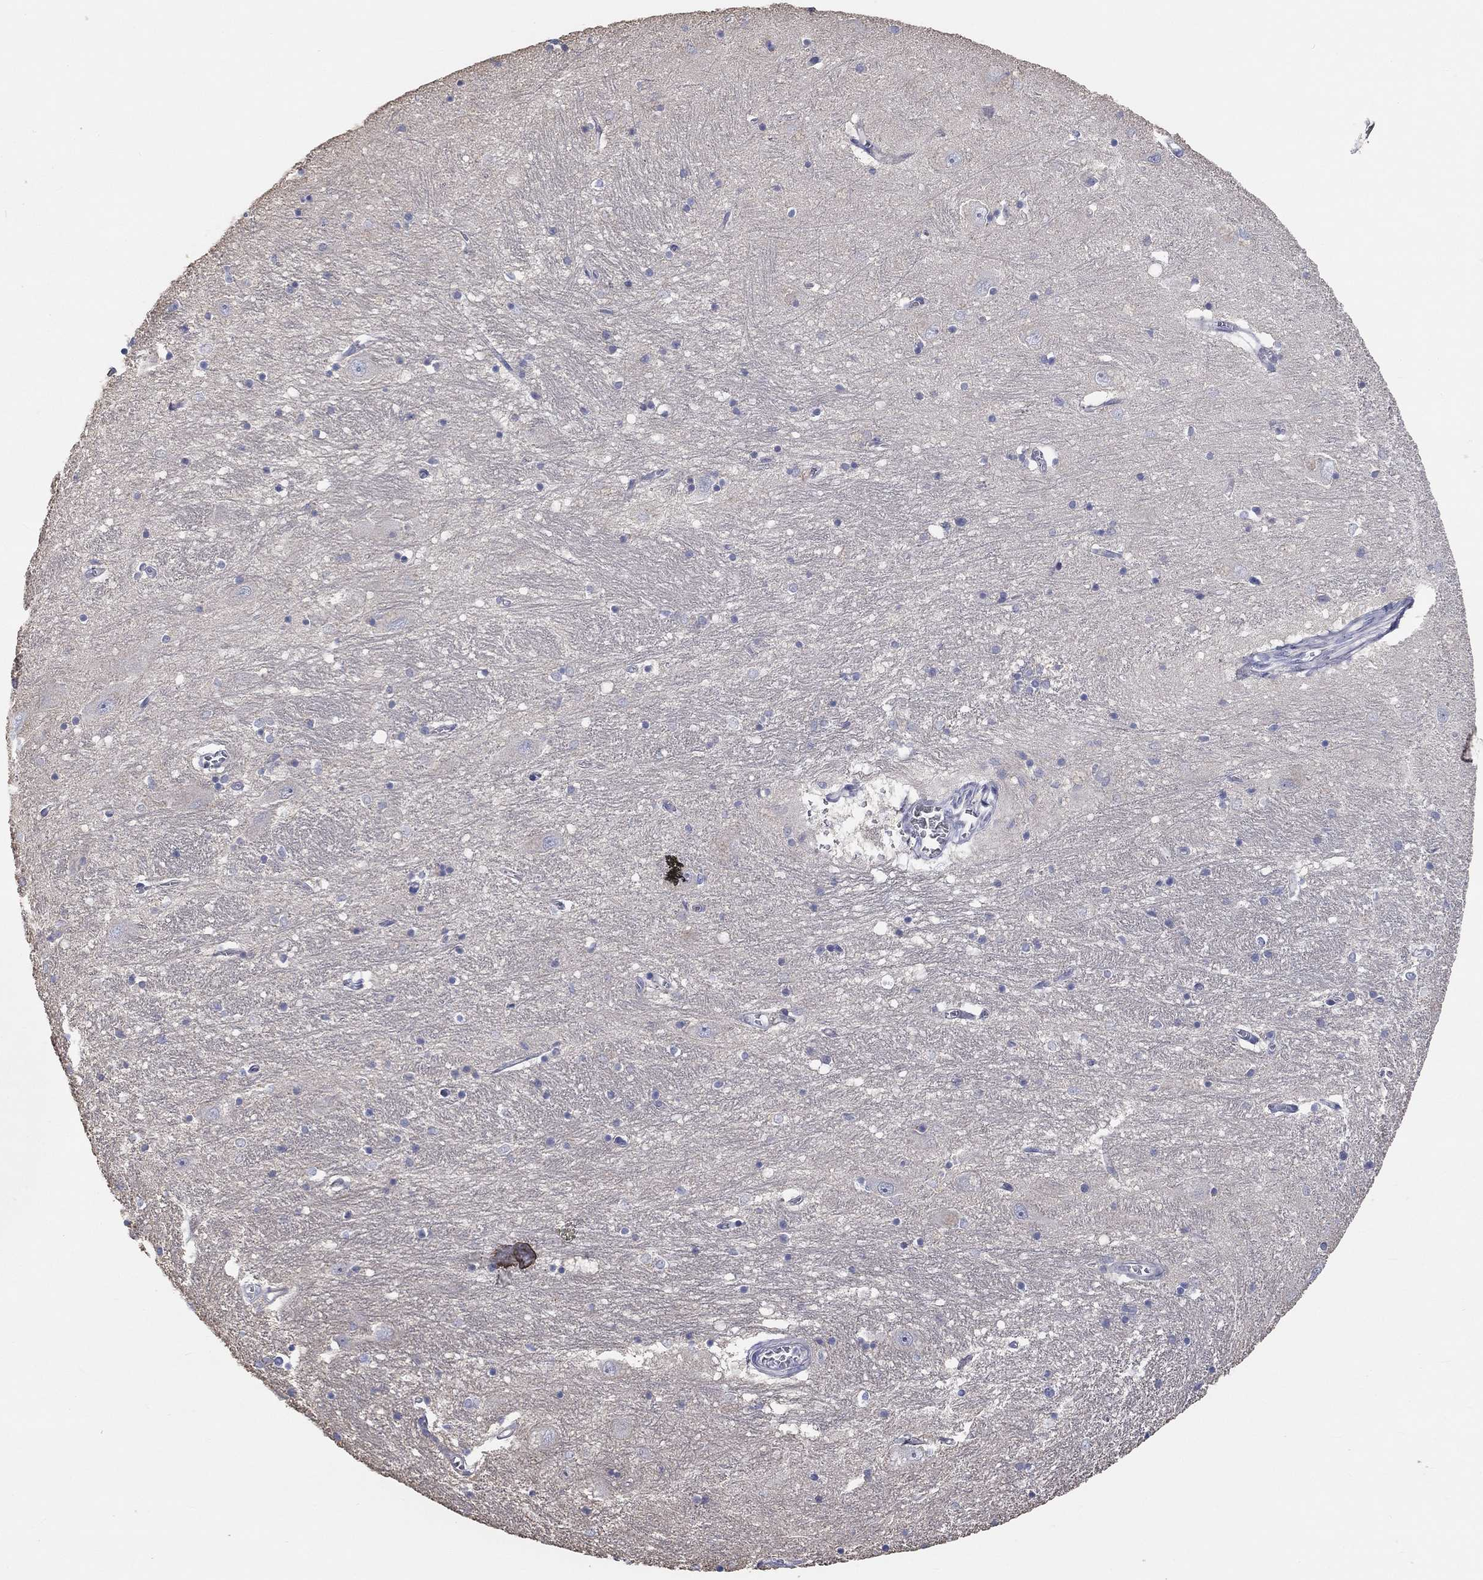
{"staining": {"intensity": "negative", "quantity": "none", "location": "none"}, "tissue": "caudate", "cell_type": "Glial cells", "image_type": "normal", "snomed": [{"axis": "morphology", "description": "Normal tissue, NOS"}, {"axis": "topography", "description": "Lateral ventricle wall"}], "caption": "Immunohistochemical staining of unremarkable caudate reveals no significant expression in glial cells. (Brightfield microscopy of DAB (3,3'-diaminobenzidine) immunohistochemistry at high magnification).", "gene": "PRC1", "patient": {"sex": "male", "age": 54}}